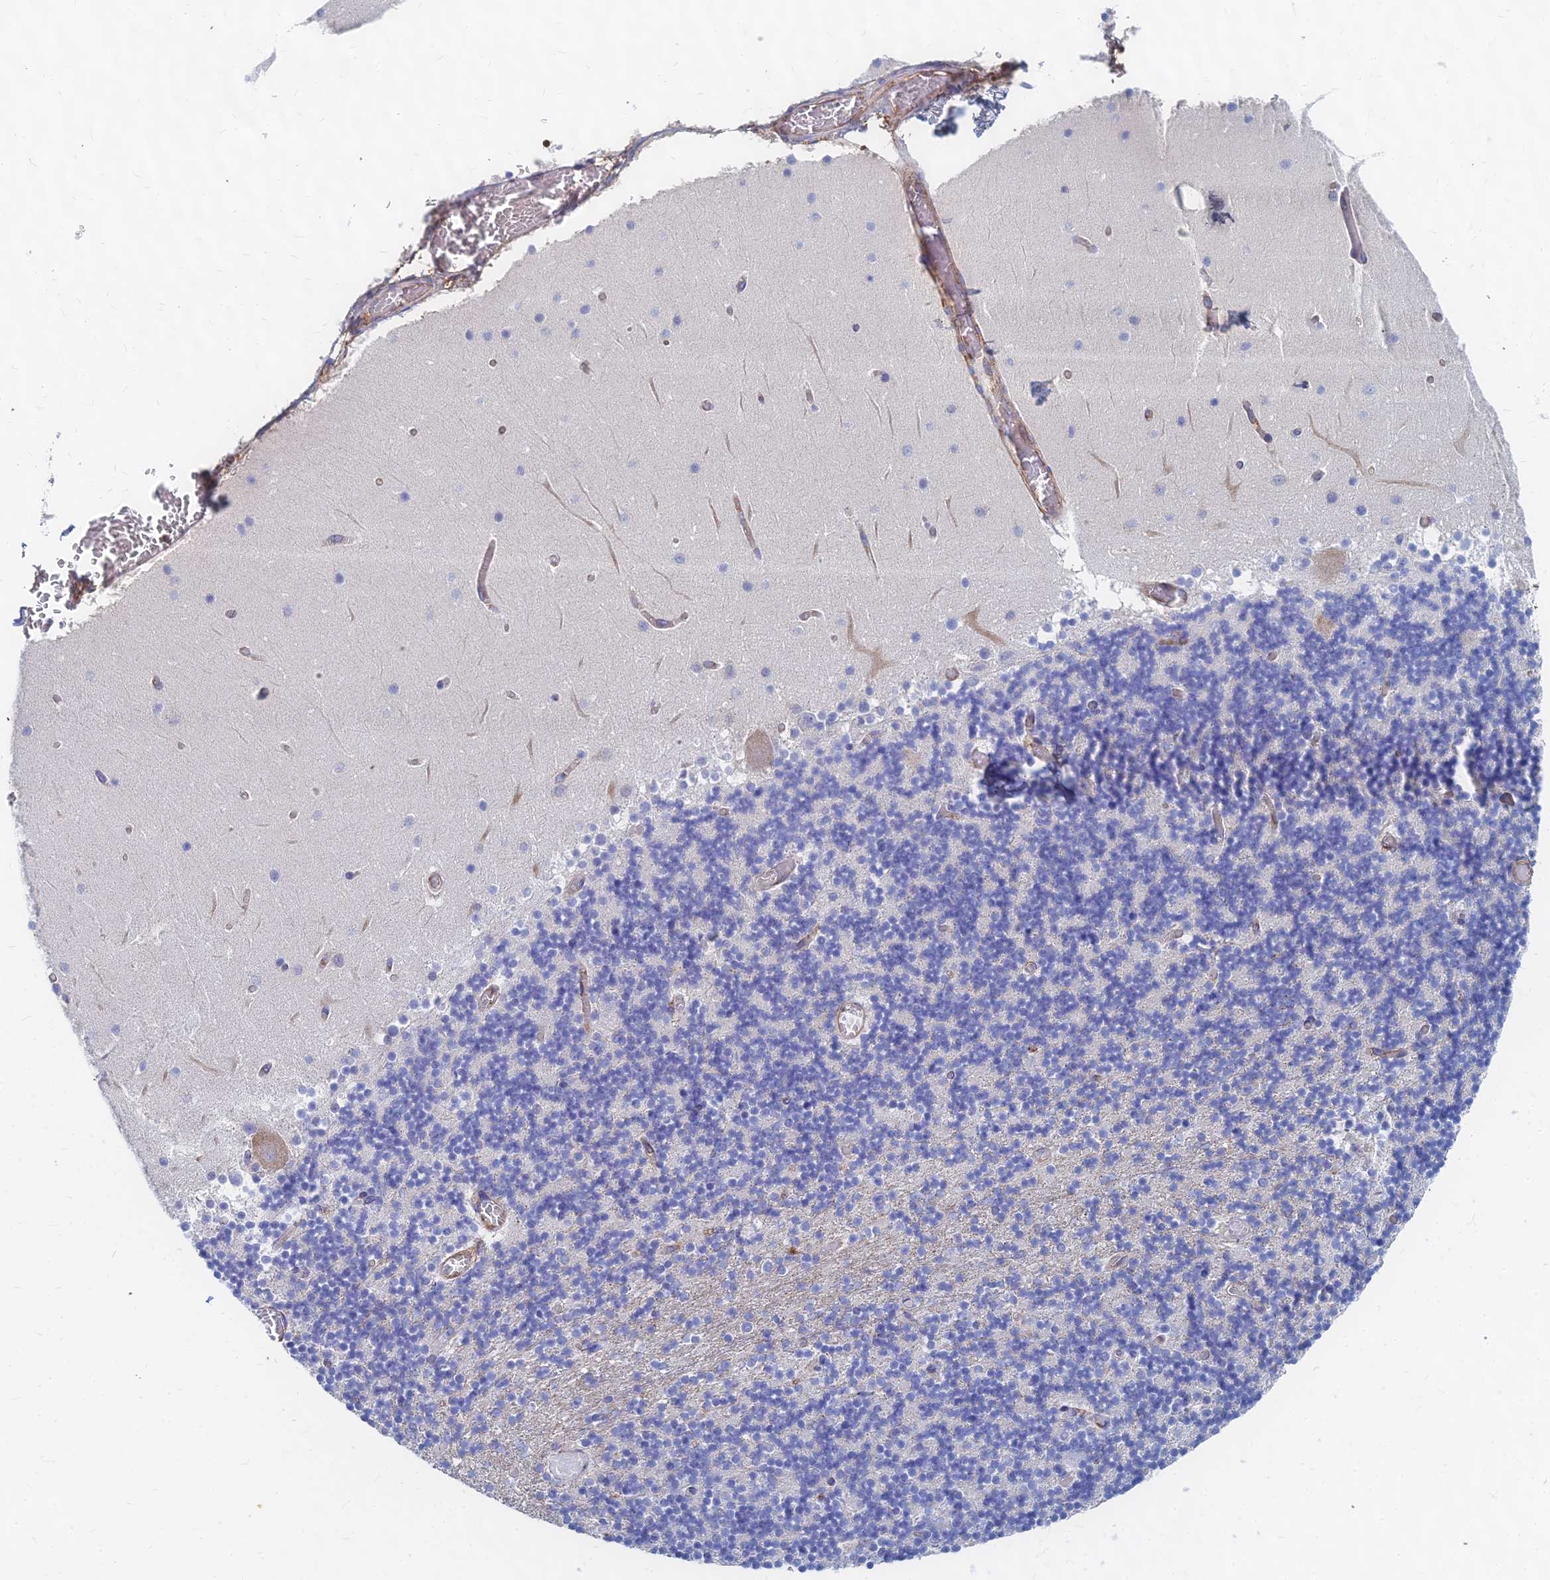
{"staining": {"intensity": "negative", "quantity": "none", "location": "none"}, "tissue": "cerebellum", "cell_type": "Cells in granular layer", "image_type": "normal", "snomed": [{"axis": "morphology", "description": "Normal tissue, NOS"}, {"axis": "topography", "description": "Cerebellum"}], "caption": "This is an IHC image of benign human cerebellum. There is no staining in cells in granular layer.", "gene": "FFAR3", "patient": {"sex": "female", "age": 28}}